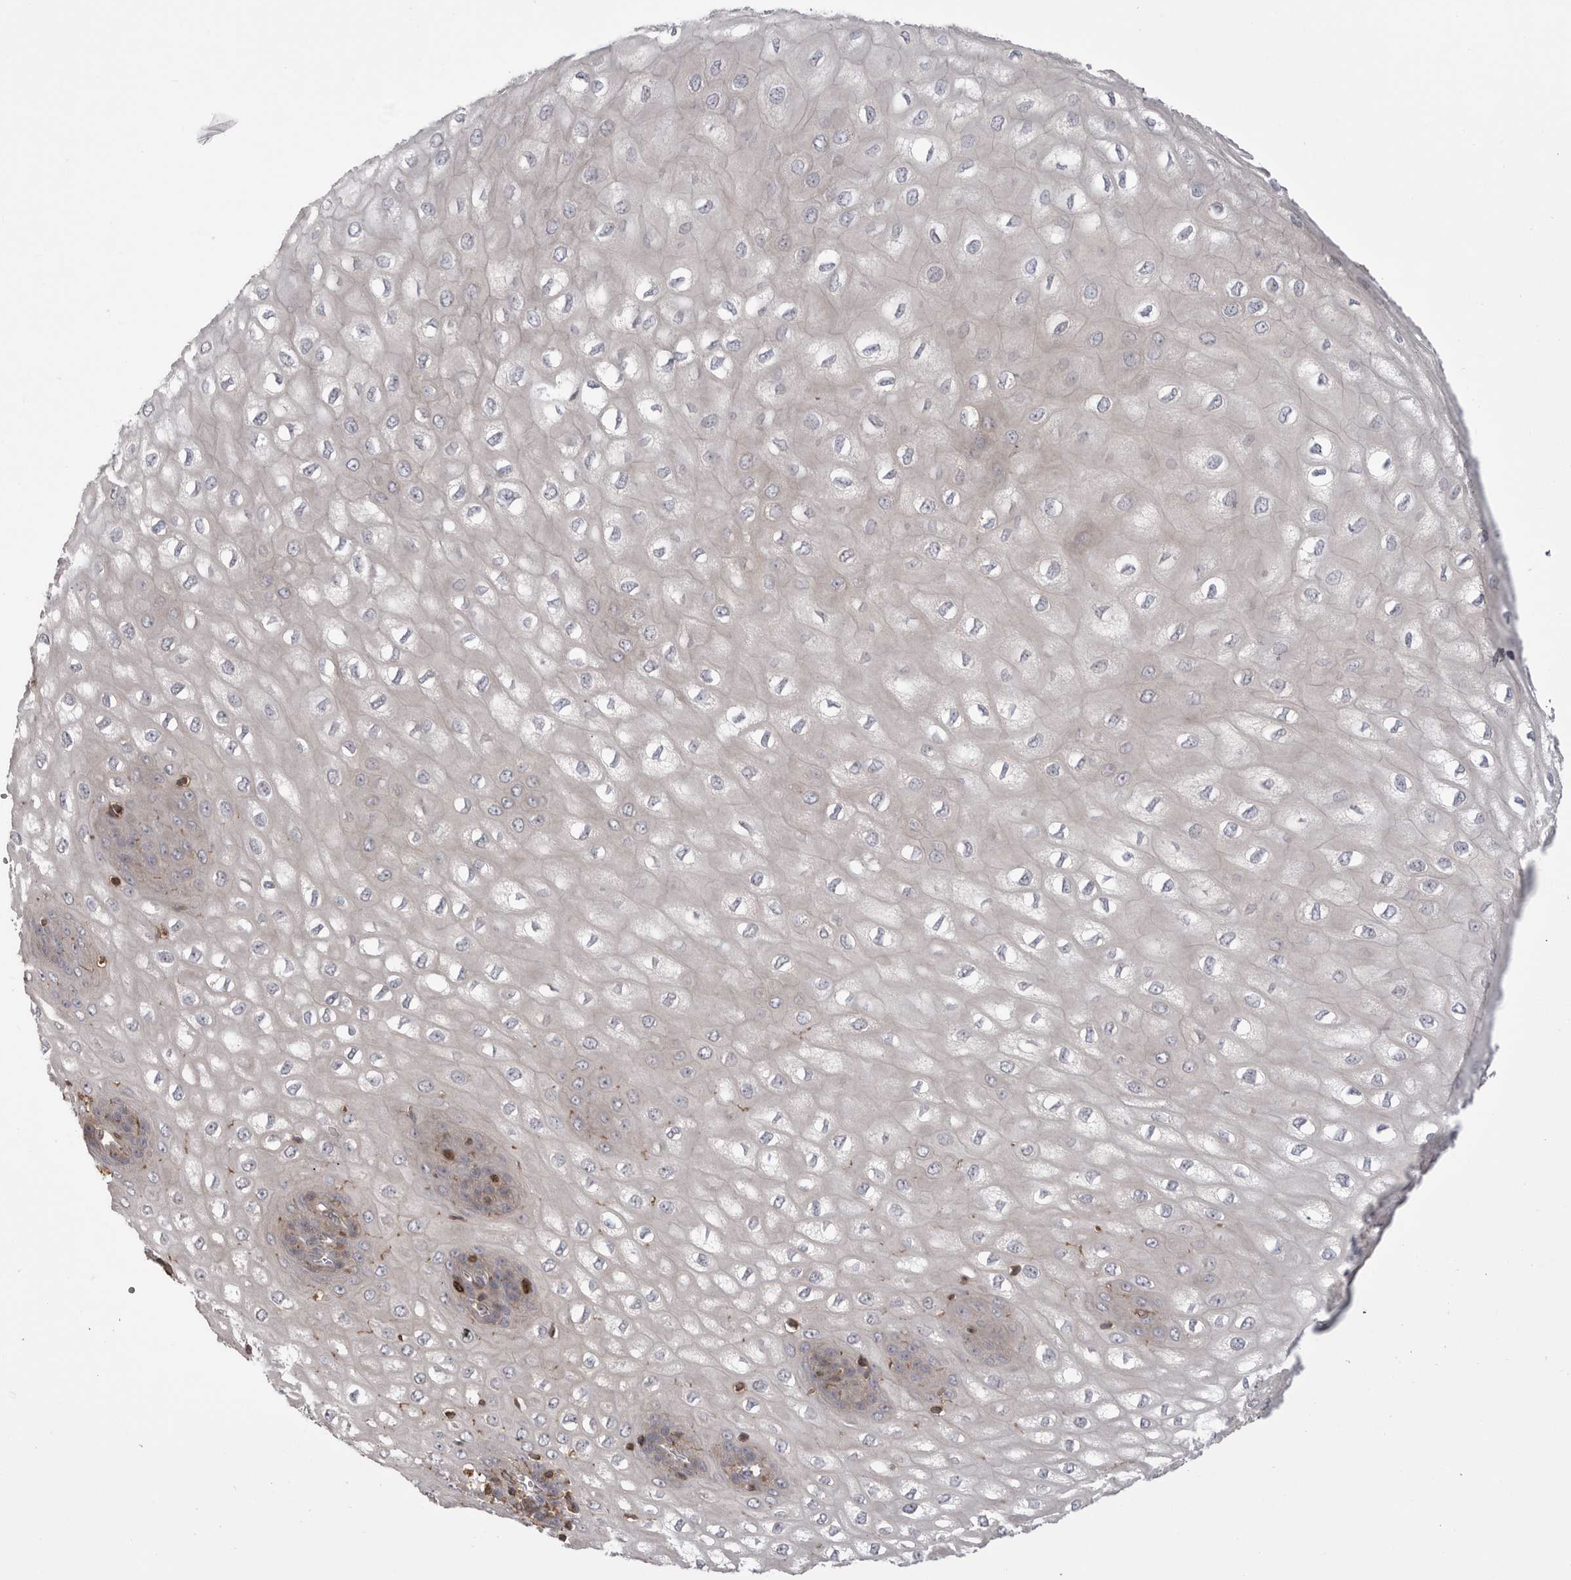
{"staining": {"intensity": "strong", "quantity": "<25%", "location": "nuclear"}, "tissue": "esophagus", "cell_type": "Squamous epithelial cells", "image_type": "normal", "snomed": [{"axis": "morphology", "description": "Normal tissue, NOS"}, {"axis": "topography", "description": "Esophagus"}], "caption": "Immunohistochemical staining of unremarkable esophagus demonstrates <25% levels of strong nuclear protein positivity in approximately <25% of squamous epithelial cells.", "gene": "TOP2A", "patient": {"sex": "male", "age": 60}}